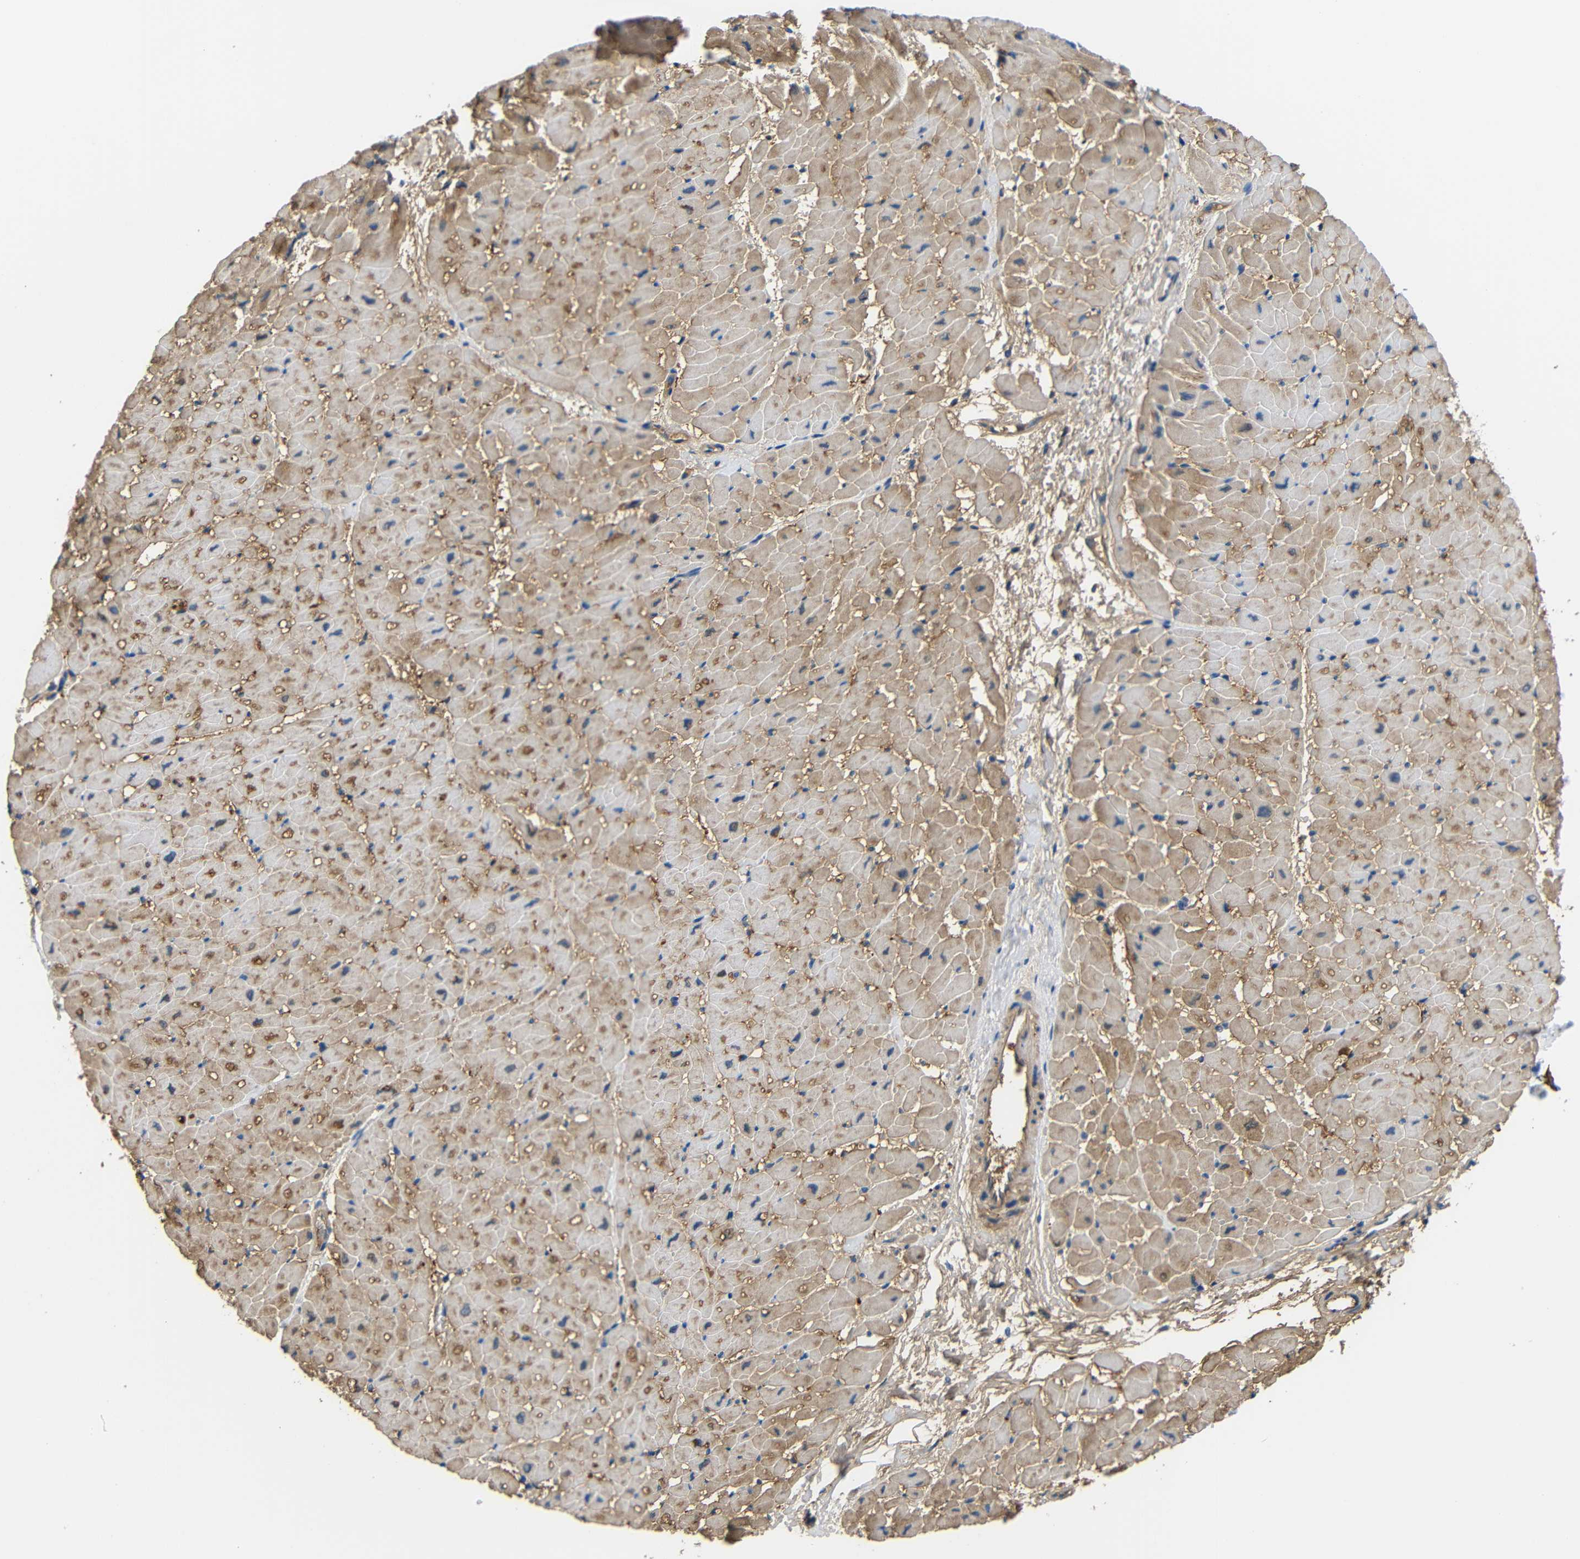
{"staining": {"intensity": "moderate", "quantity": ">75%", "location": "cytoplasmic/membranous"}, "tissue": "heart muscle", "cell_type": "Cardiomyocytes", "image_type": "normal", "snomed": [{"axis": "morphology", "description": "Normal tissue, NOS"}, {"axis": "topography", "description": "Heart"}], "caption": "The image reveals a brown stain indicating the presence of a protein in the cytoplasmic/membranous of cardiomyocytes in heart muscle. The staining is performed using DAB (3,3'-diaminobenzidine) brown chromogen to label protein expression. The nuclei are counter-stained blue using hematoxylin.", "gene": "NEGR1", "patient": {"sex": "male", "age": 45}}